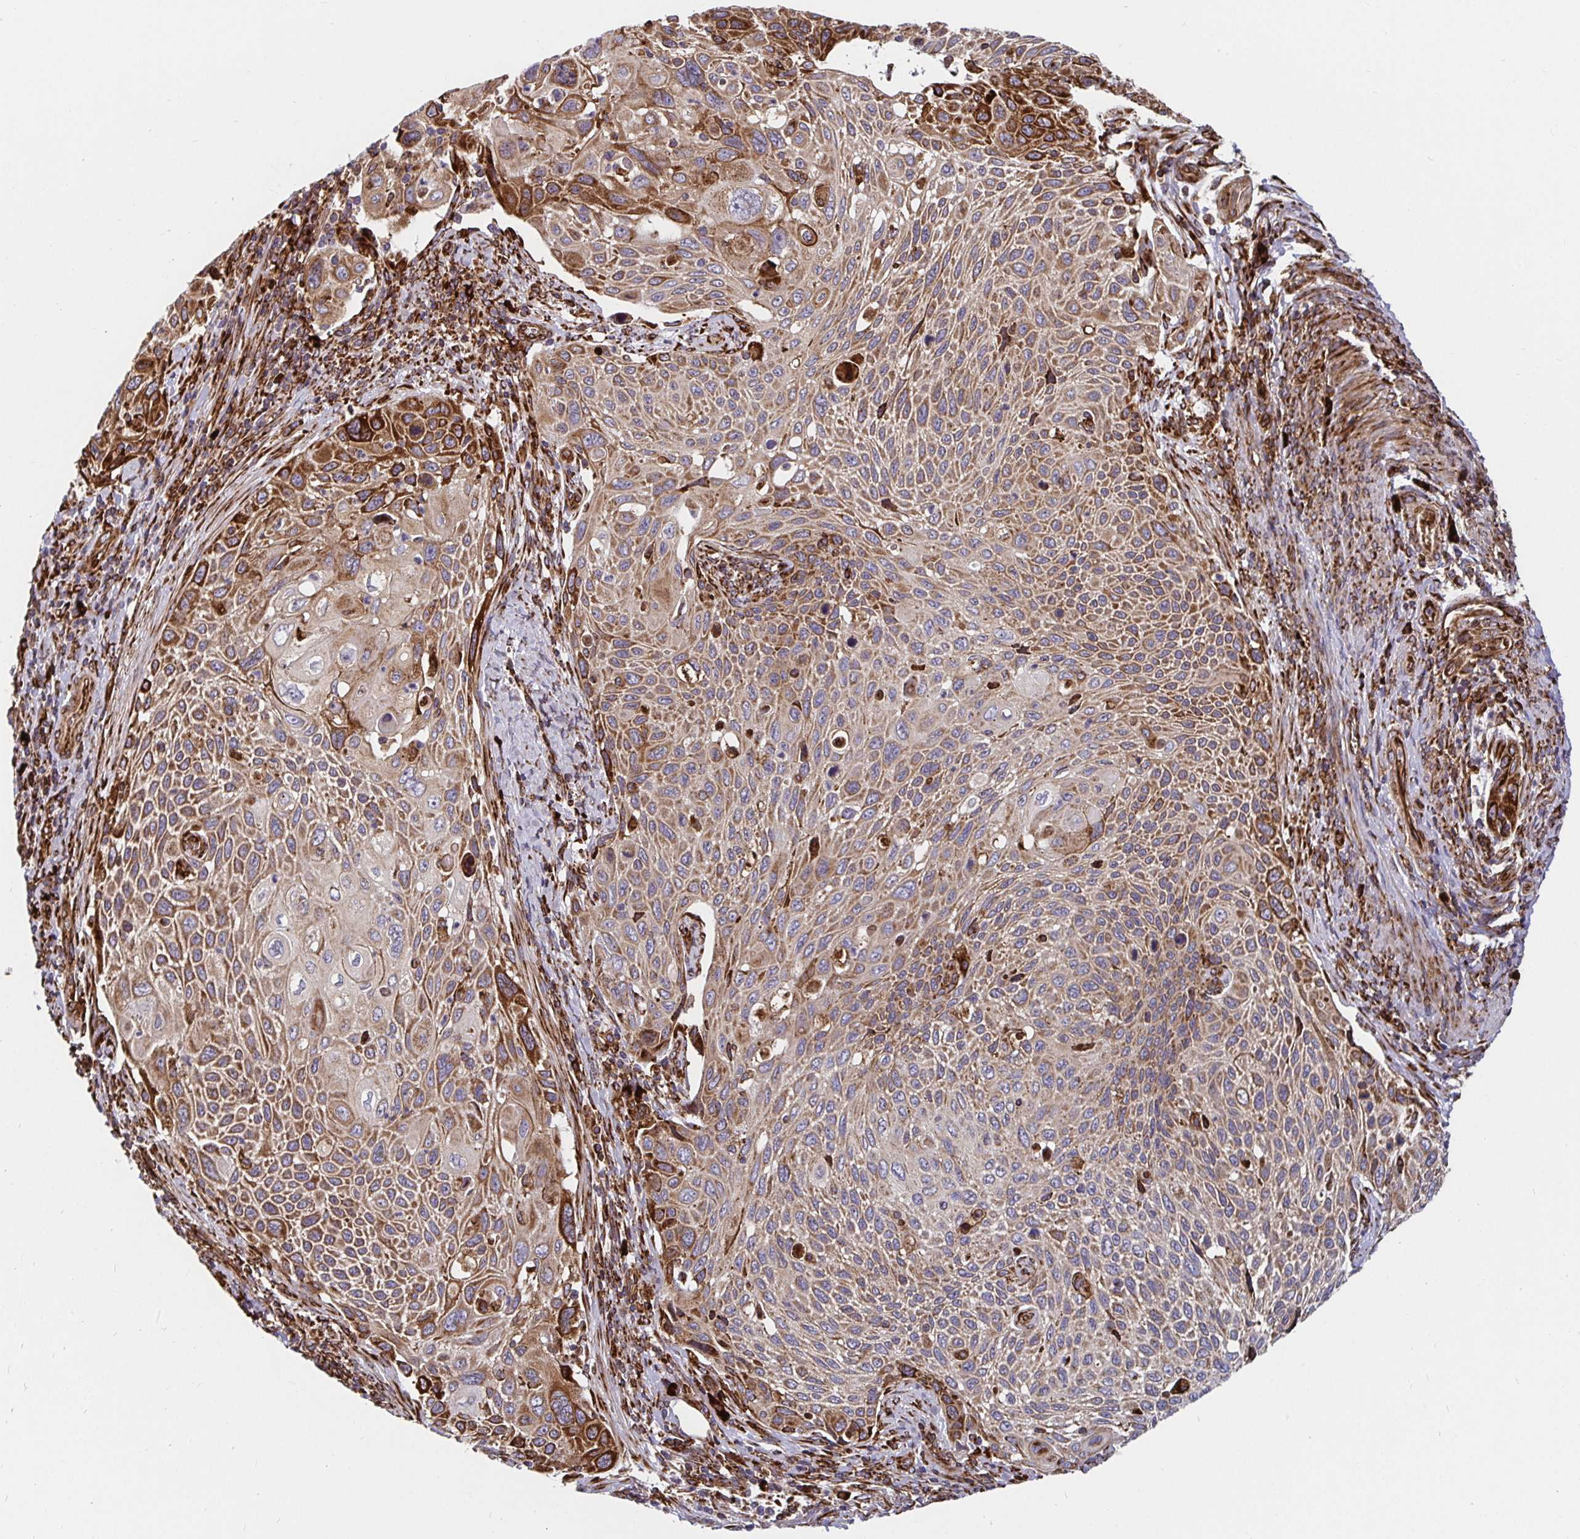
{"staining": {"intensity": "moderate", "quantity": ">75%", "location": "cytoplasmic/membranous"}, "tissue": "cervical cancer", "cell_type": "Tumor cells", "image_type": "cancer", "snomed": [{"axis": "morphology", "description": "Squamous cell carcinoma, NOS"}, {"axis": "topography", "description": "Cervix"}], "caption": "The image demonstrates staining of squamous cell carcinoma (cervical), revealing moderate cytoplasmic/membranous protein staining (brown color) within tumor cells.", "gene": "SMYD3", "patient": {"sex": "female", "age": 70}}